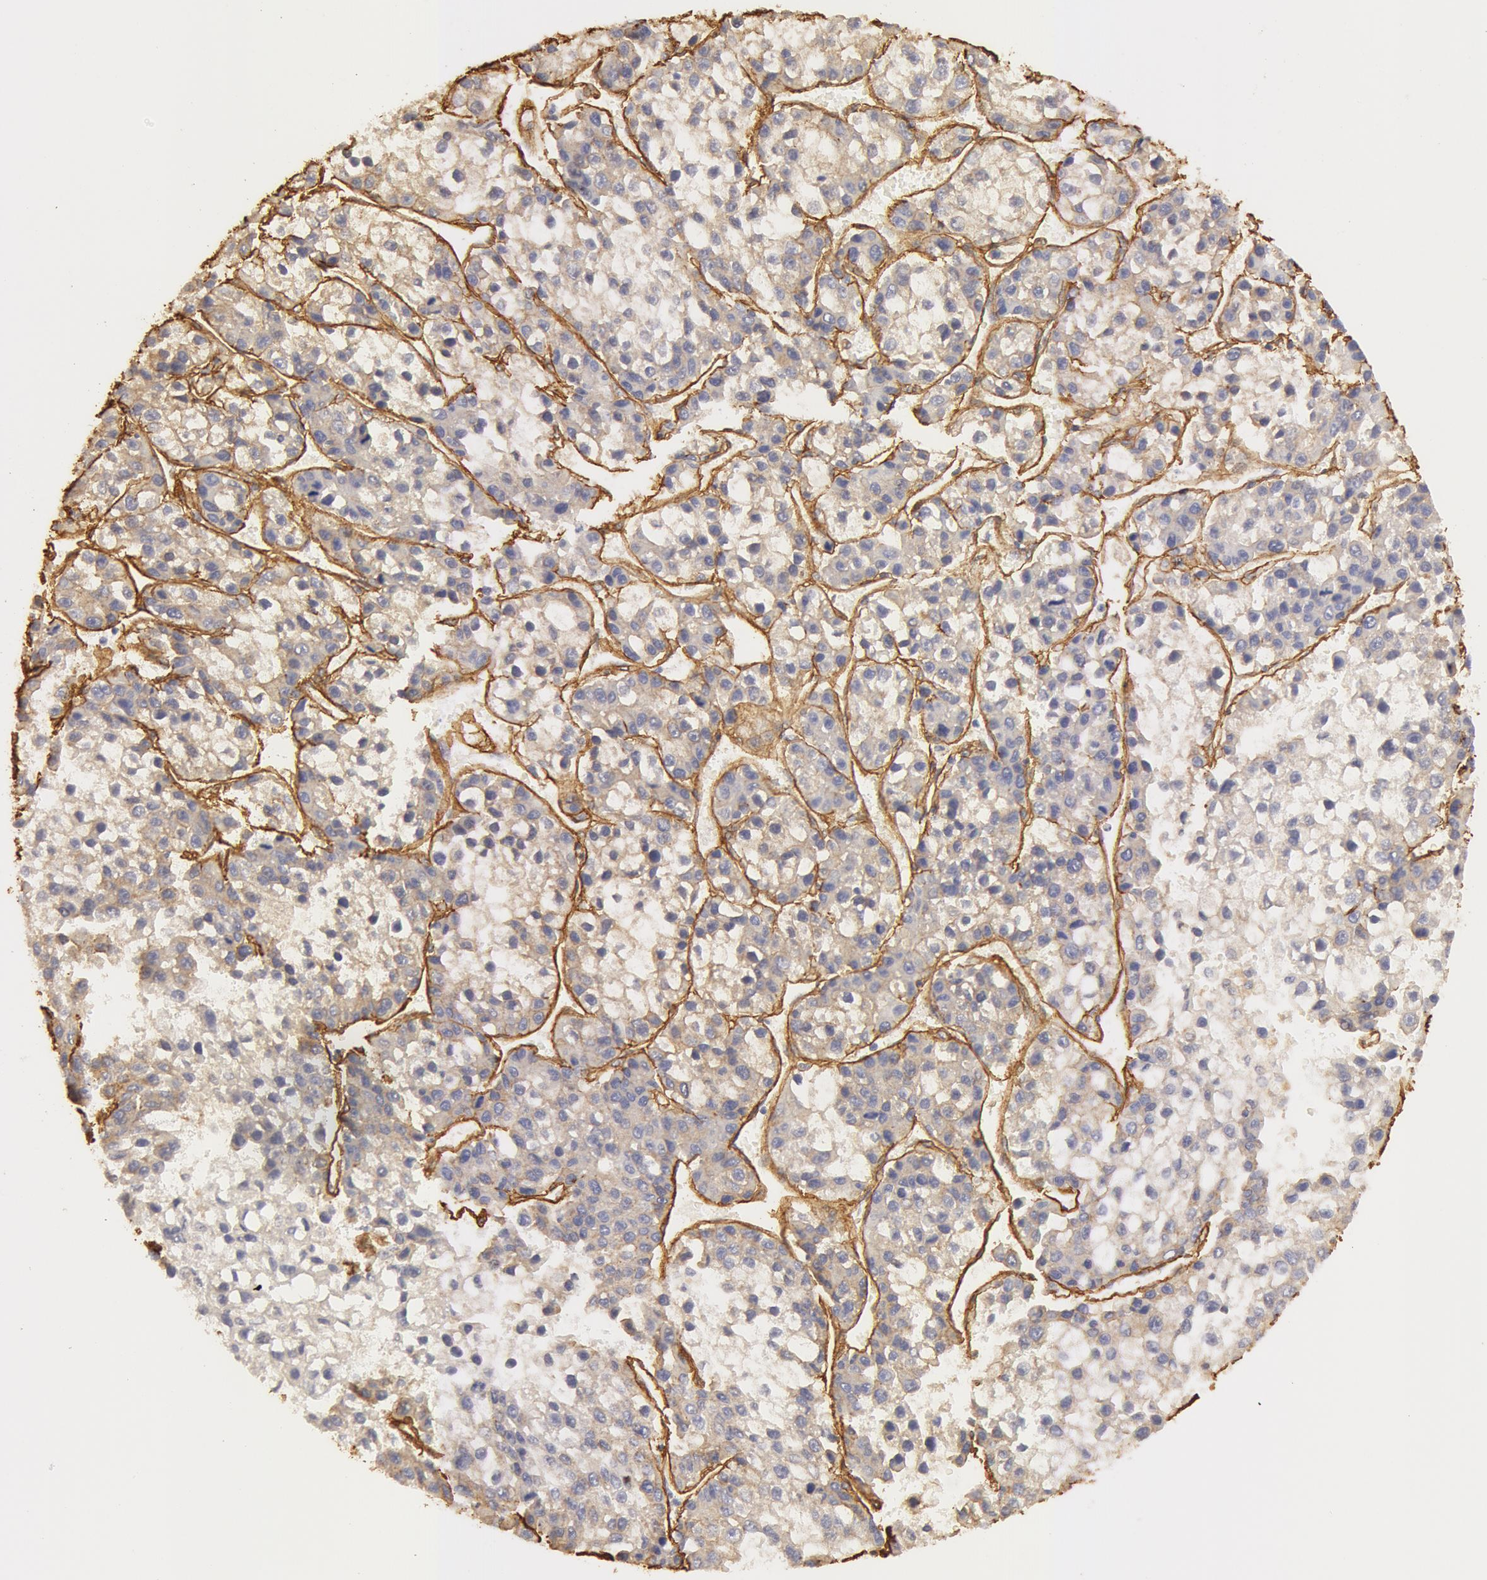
{"staining": {"intensity": "weak", "quantity": "25%-75%", "location": "cytoplasmic/membranous"}, "tissue": "liver cancer", "cell_type": "Tumor cells", "image_type": "cancer", "snomed": [{"axis": "morphology", "description": "Carcinoma, Hepatocellular, NOS"}, {"axis": "topography", "description": "Liver"}], "caption": "Brown immunohistochemical staining in human liver cancer displays weak cytoplasmic/membranous expression in about 25%-75% of tumor cells.", "gene": "COL4A1", "patient": {"sex": "female", "age": 66}}